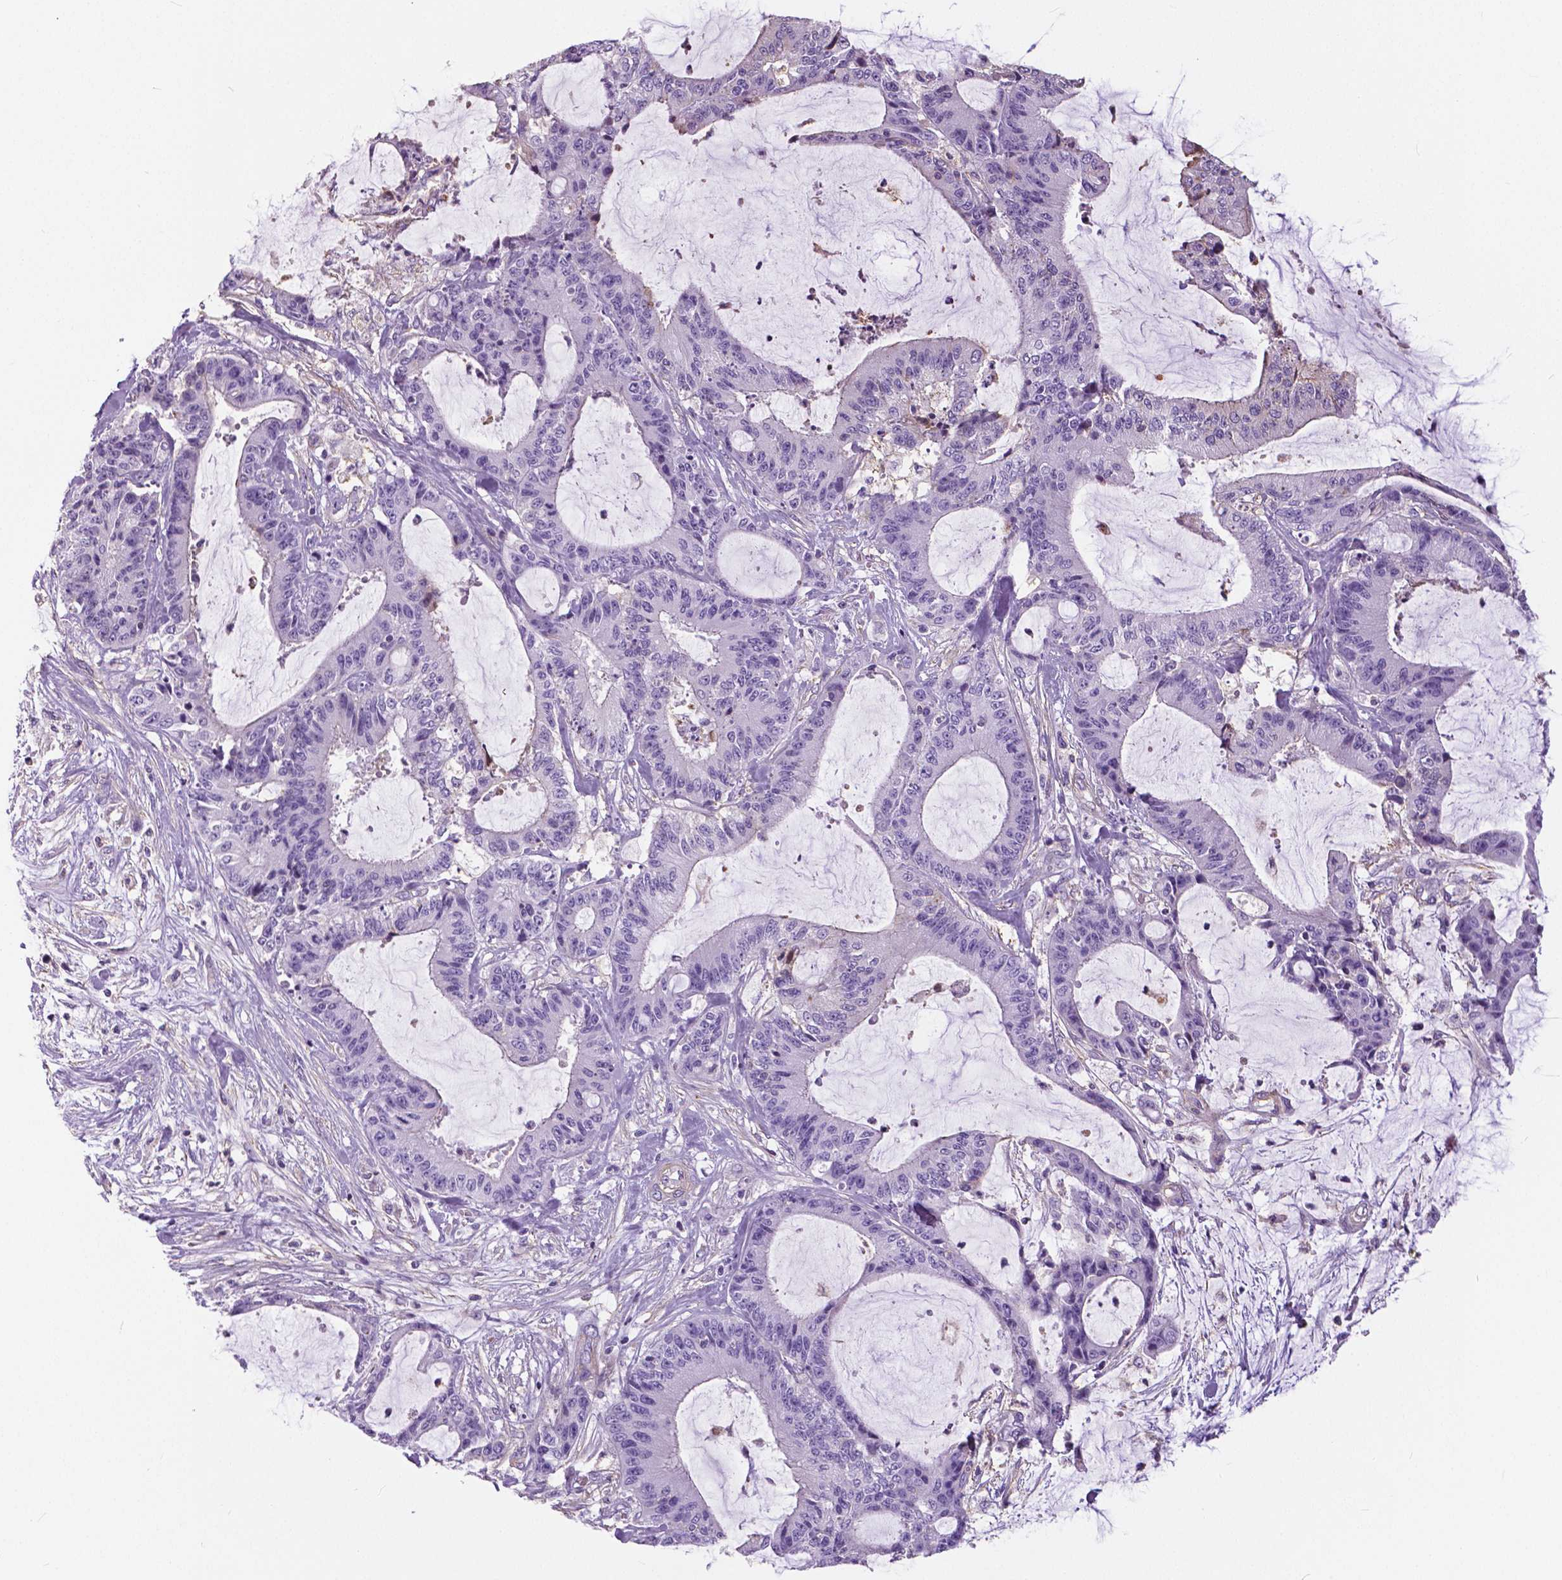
{"staining": {"intensity": "negative", "quantity": "none", "location": "none"}, "tissue": "liver cancer", "cell_type": "Tumor cells", "image_type": "cancer", "snomed": [{"axis": "morphology", "description": "Cholangiocarcinoma"}, {"axis": "topography", "description": "Liver"}], "caption": "Immunohistochemistry (IHC) micrograph of human liver cholangiocarcinoma stained for a protein (brown), which demonstrates no expression in tumor cells.", "gene": "ANXA13", "patient": {"sex": "female", "age": 73}}